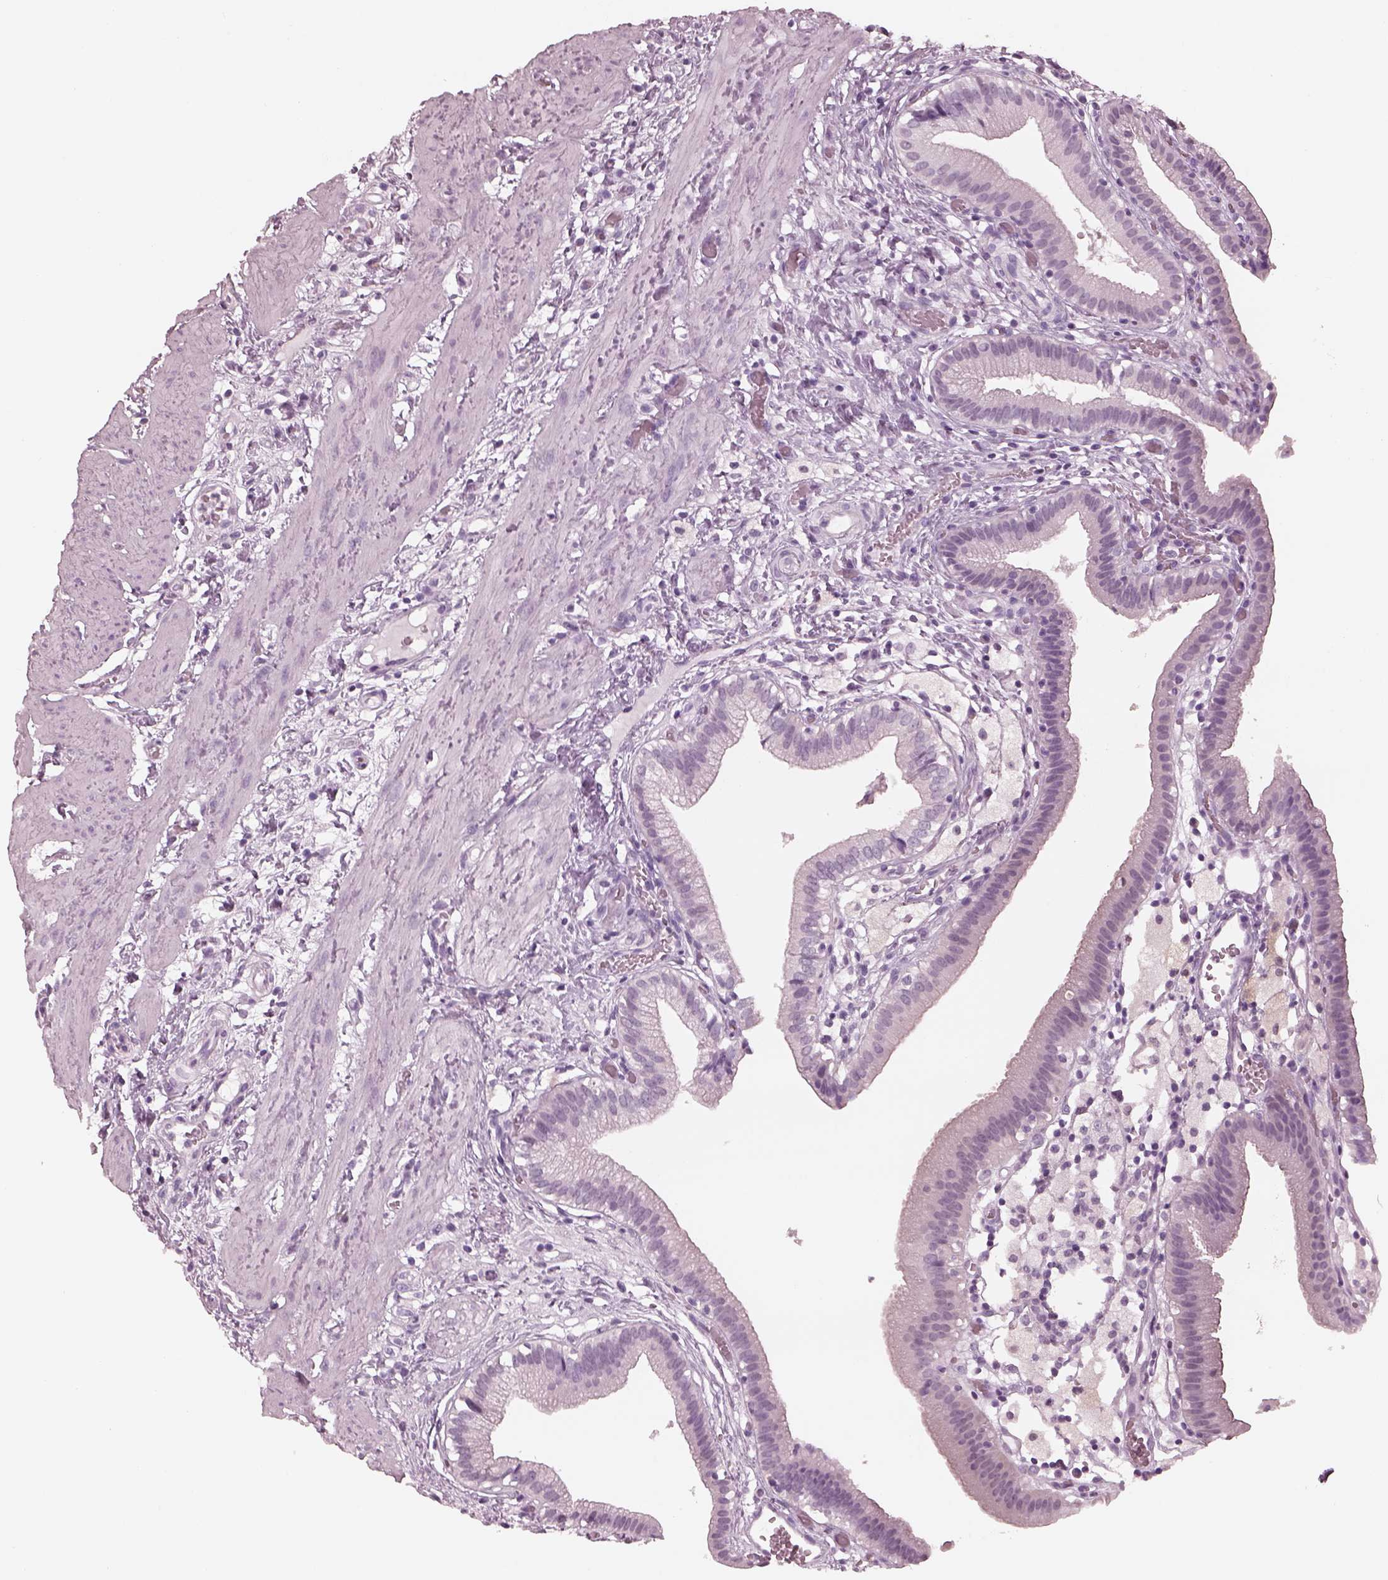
{"staining": {"intensity": "negative", "quantity": "none", "location": "none"}, "tissue": "gallbladder", "cell_type": "Glandular cells", "image_type": "normal", "snomed": [{"axis": "morphology", "description": "Normal tissue, NOS"}, {"axis": "topography", "description": "Gallbladder"}], "caption": "Immunohistochemistry (IHC) image of normal gallbladder stained for a protein (brown), which shows no staining in glandular cells. The staining was performed using DAB (3,3'-diaminobenzidine) to visualize the protein expression in brown, while the nuclei were stained in blue with hematoxylin (Magnification: 20x).", "gene": "C2orf81", "patient": {"sex": "female", "age": 24}}